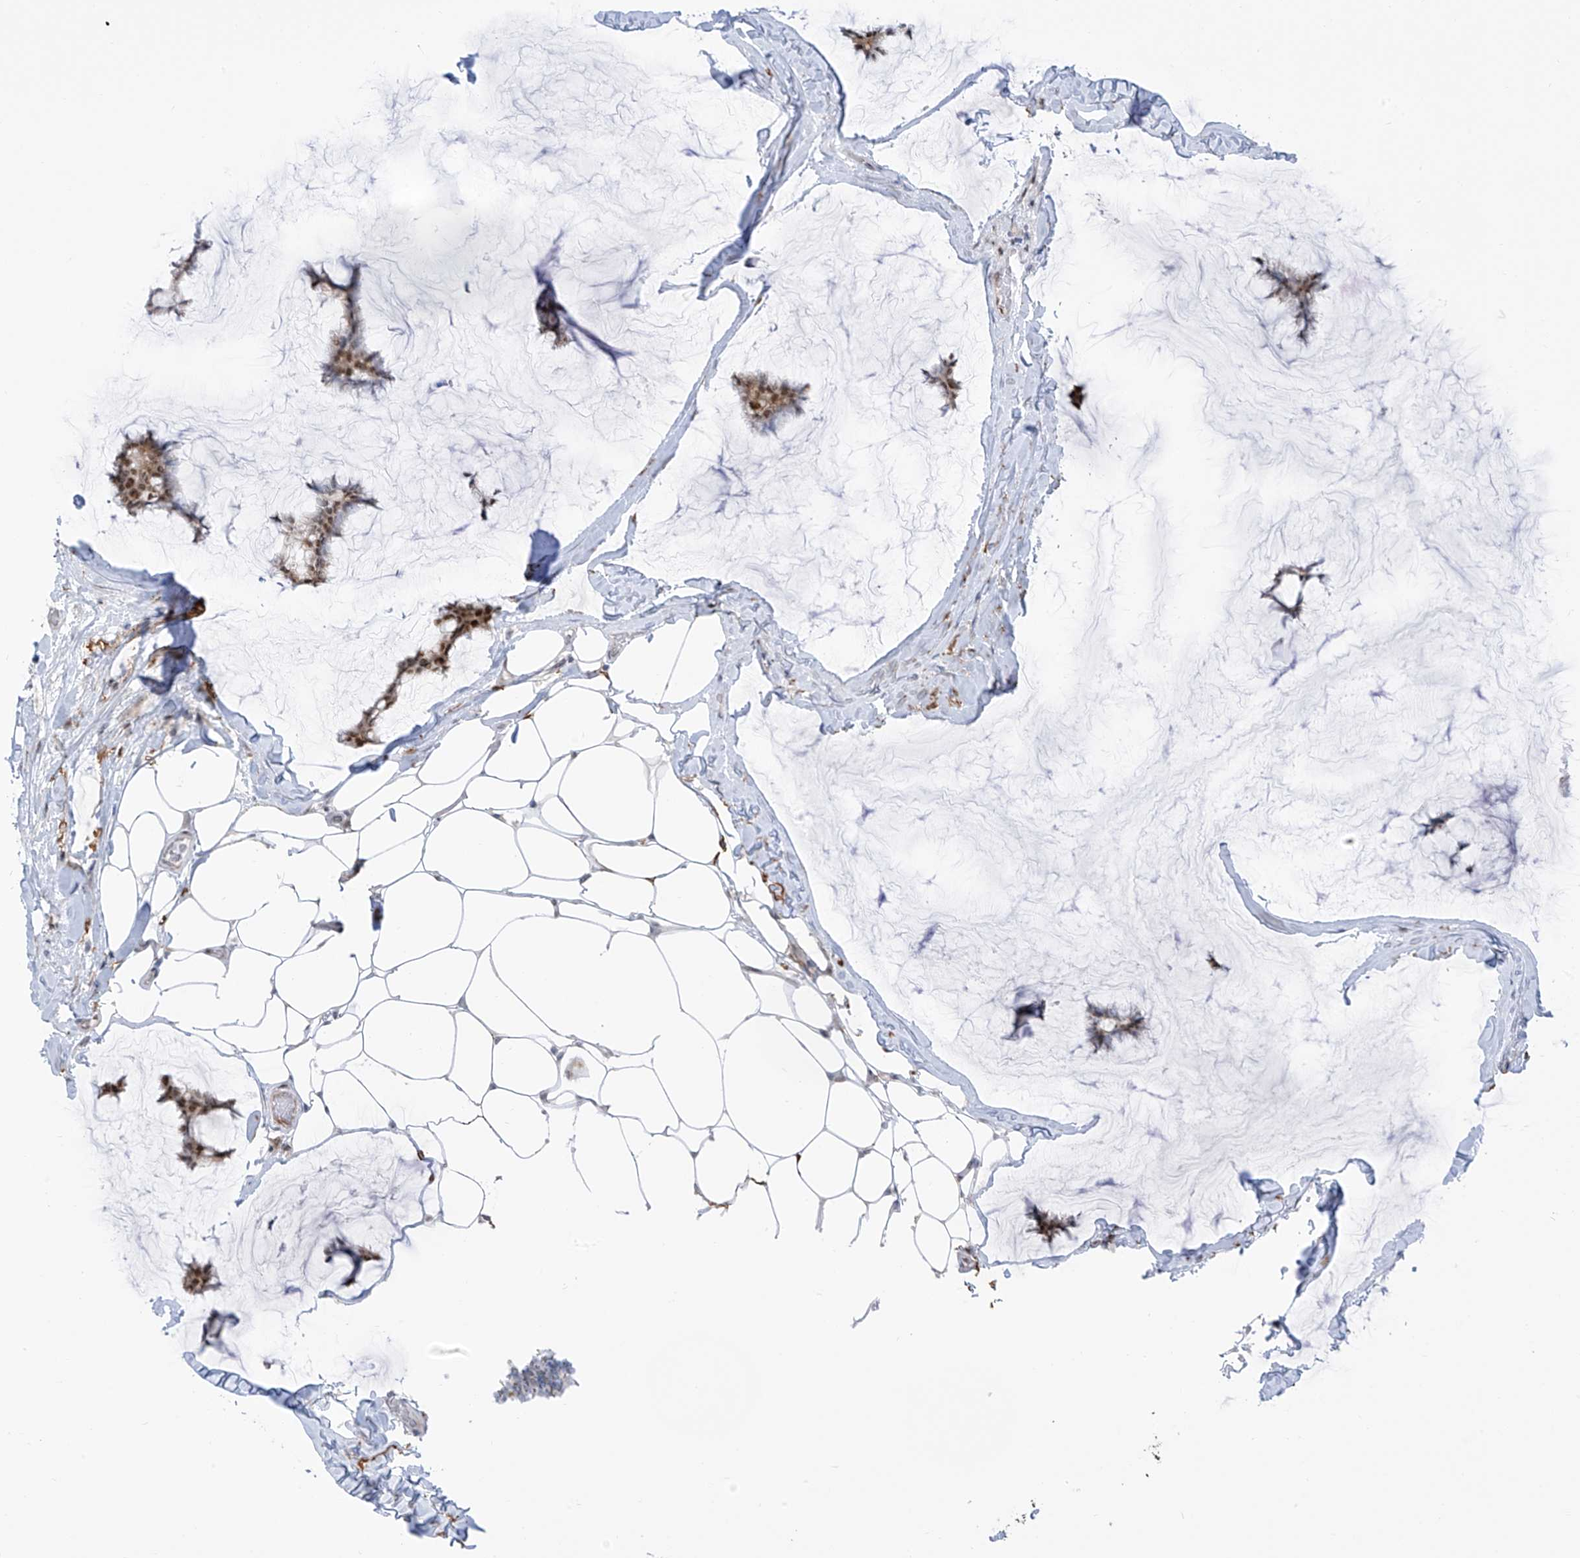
{"staining": {"intensity": "moderate", "quantity": ">75%", "location": "nuclear"}, "tissue": "breast cancer", "cell_type": "Tumor cells", "image_type": "cancer", "snomed": [{"axis": "morphology", "description": "Duct carcinoma"}, {"axis": "topography", "description": "Breast"}], "caption": "IHC (DAB (3,3'-diaminobenzidine)) staining of breast cancer reveals moderate nuclear protein positivity in approximately >75% of tumor cells.", "gene": "LIN9", "patient": {"sex": "female", "age": 93}}